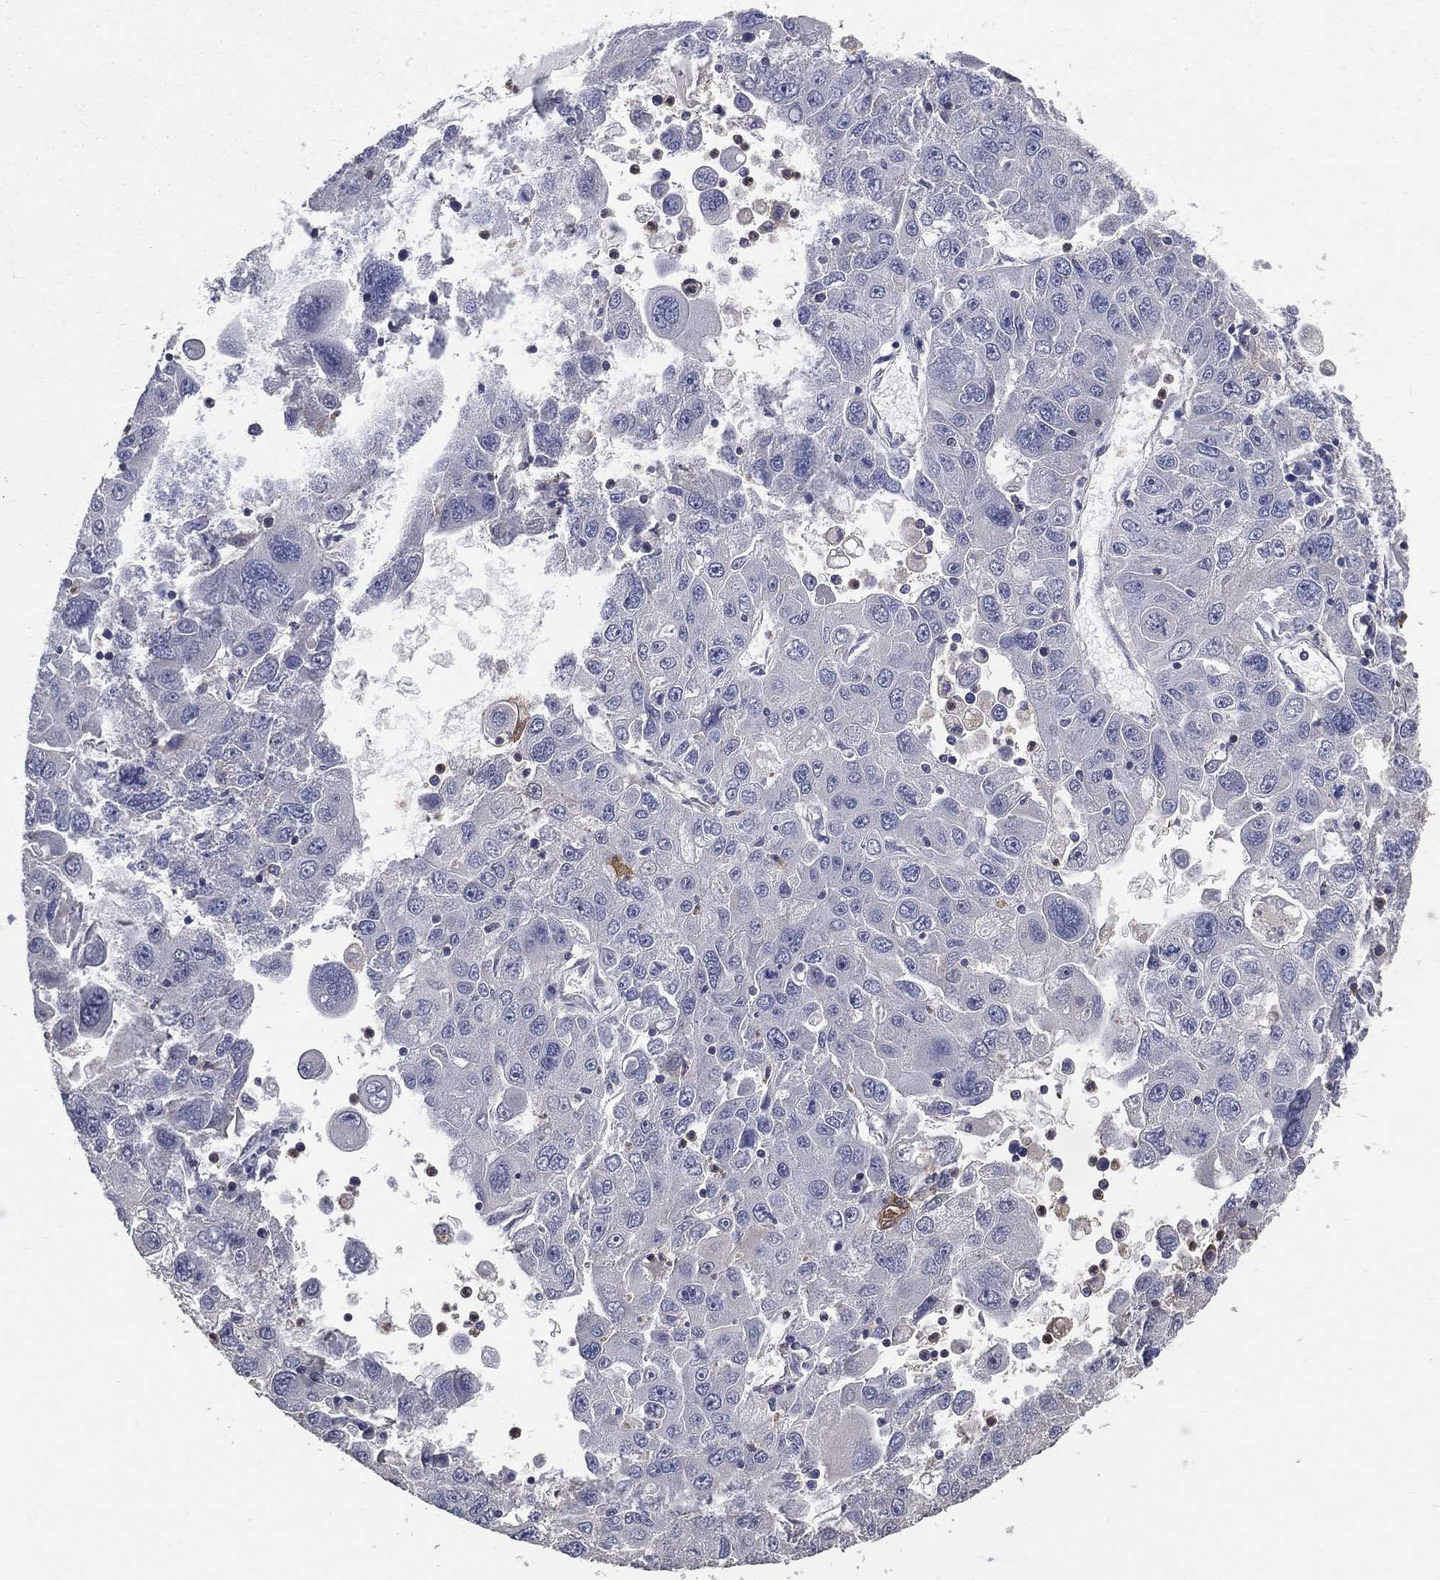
{"staining": {"intensity": "negative", "quantity": "none", "location": "none"}, "tissue": "stomach cancer", "cell_type": "Tumor cells", "image_type": "cancer", "snomed": [{"axis": "morphology", "description": "Adenocarcinoma, NOS"}, {"axis": "topography", "description": "Stomach"}], "caption": "Immunohistochemical staining of stomach adenocarcinoma exhibits no significant staining in tumor cells.", "gene": "SERPINB2", "patient": {"sex": "male", "age": 56}}